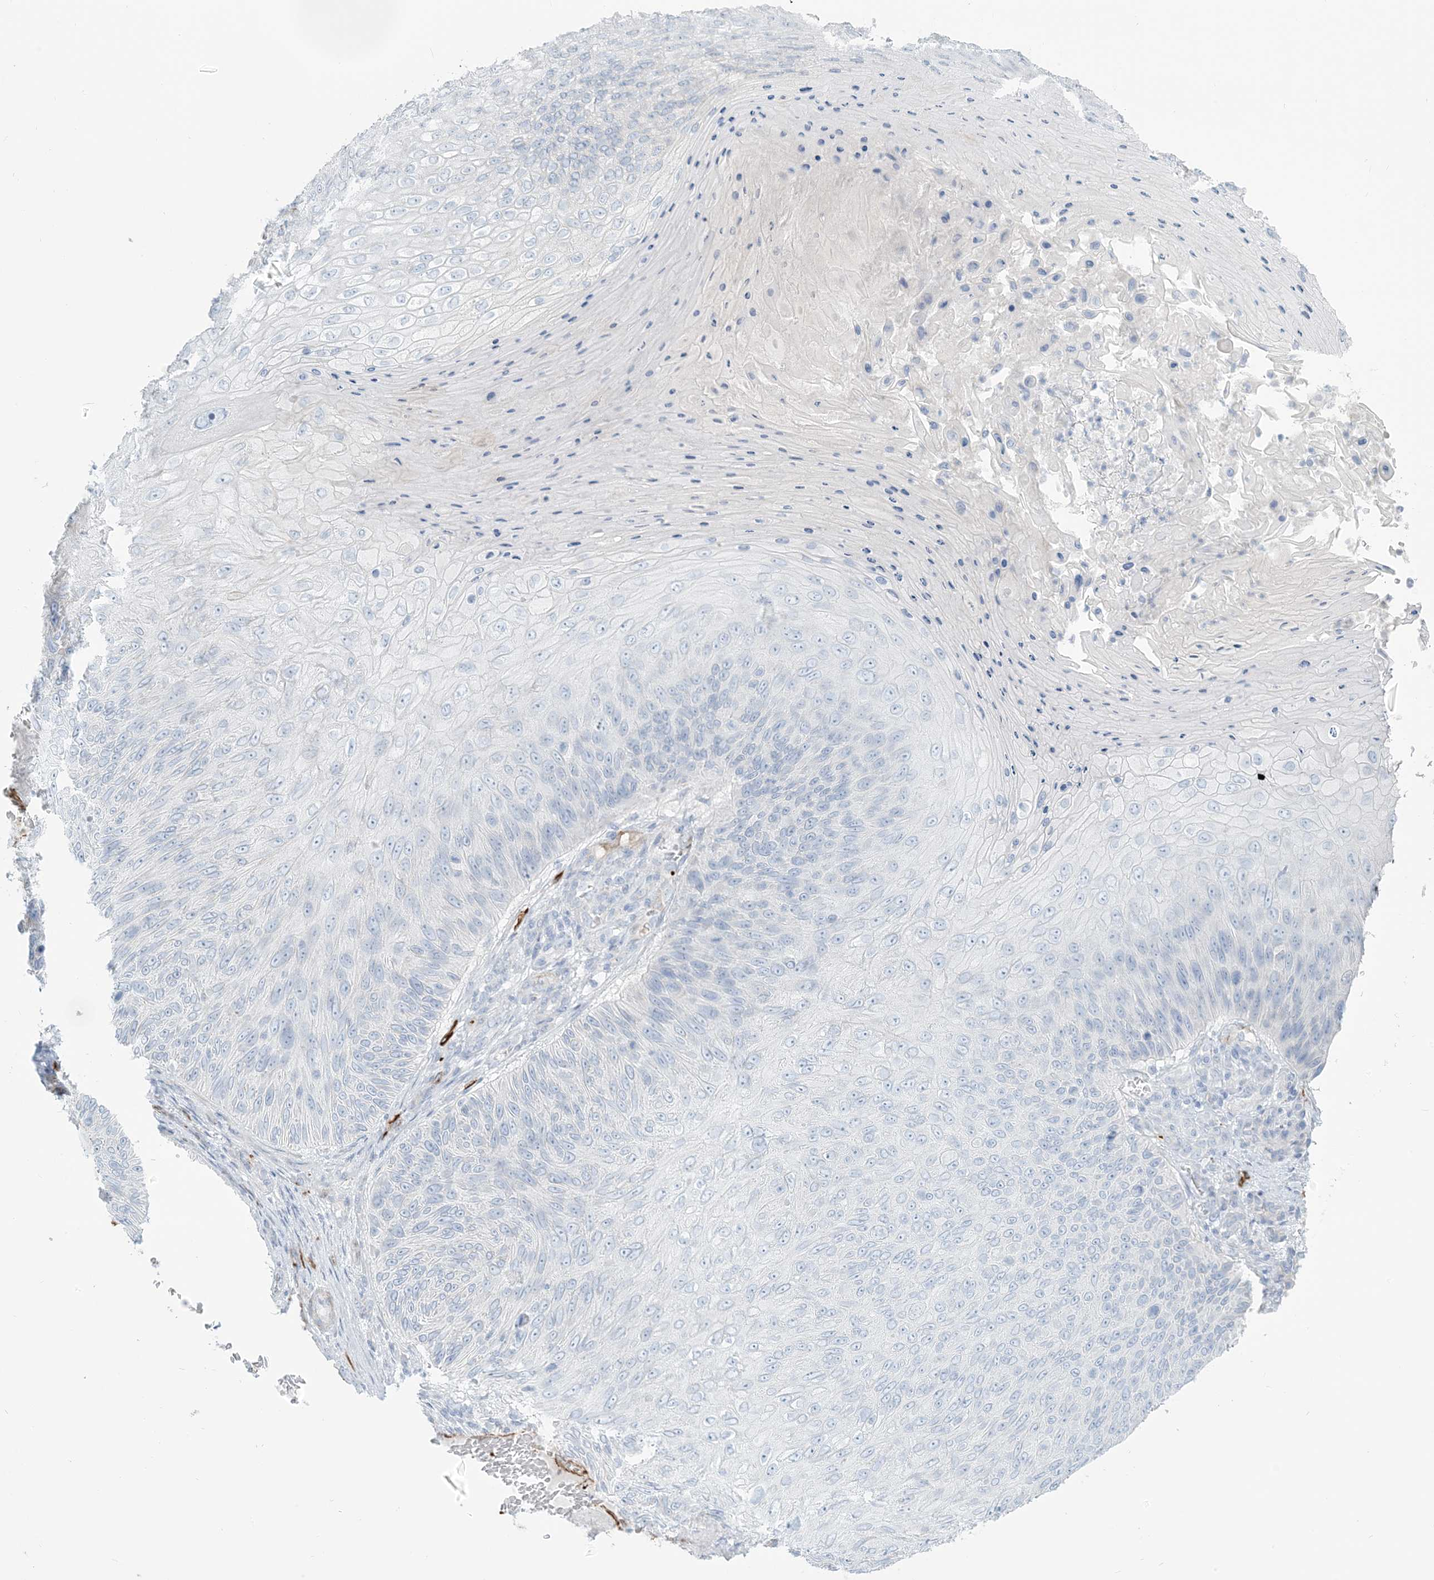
{"staining": {"intensity": "negative", "quantity": "none", "location": "none"}, "tissue": "skin cancer", "cell_type": "Tumor cells", "image_type": "cancer", "snomed": [{"axis": "morphology", "description": "Squamous cell carcinoma, NOS"}, {"axis": "topography", "description": "Skin"}], "caption": "Human skin cancer (squamous cell carcinoma) stained for a protein using immunohistochemistry demonstrates no staining in tumor cells.", "gene": "EPS8L3", "patient": {"sex": "female", "age": 88}}